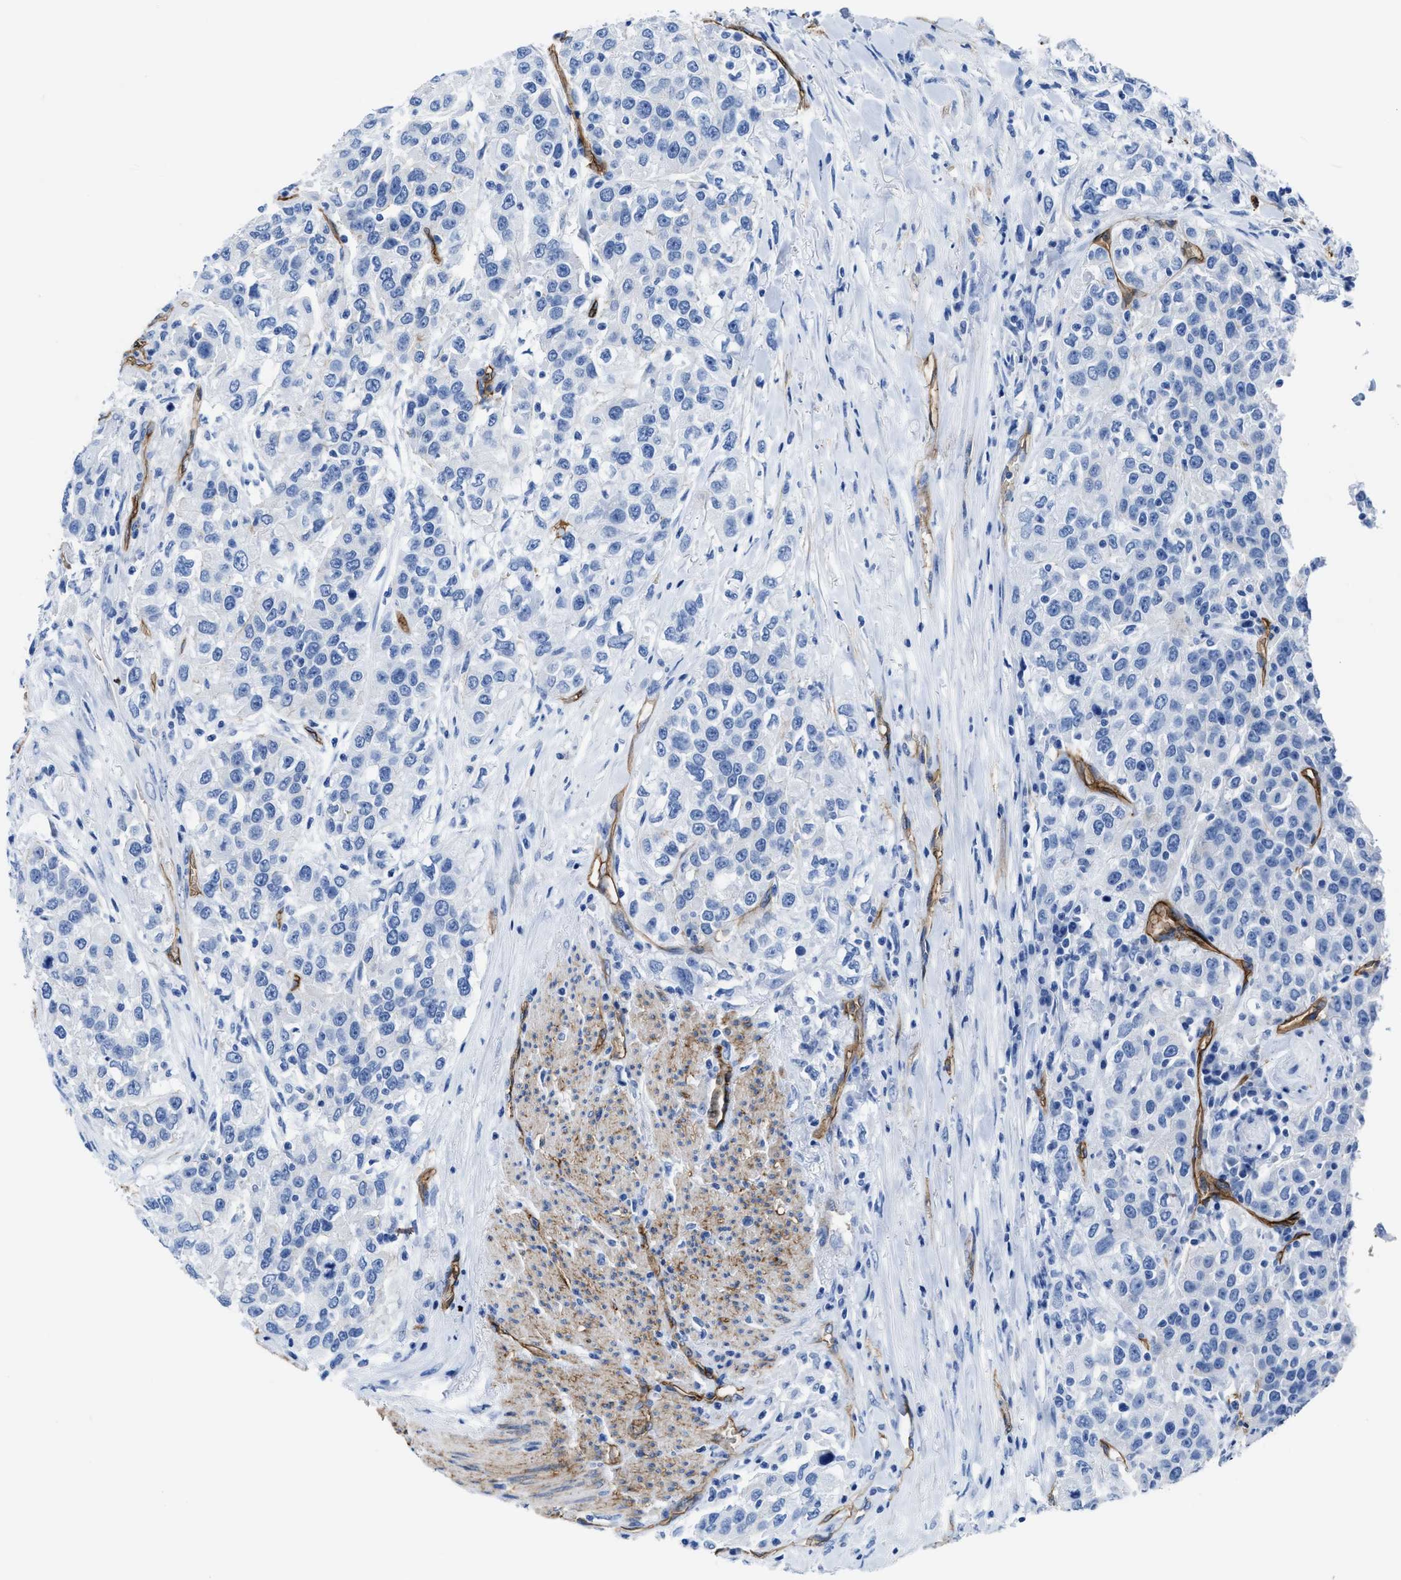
{"staining": {"intensity": "negative", "quantity": "none", "location": "none"}, "tissue": "urothelial cancer", "cell_type": "Tumor cells", "image_type": "cancer", "snomed": [{"axis": "morphology", "description": "Urothelial carcinoma, High grade"}, {"axis": "topography", "description": "Urinary bladder"}], "caption": "Urothelial cancer stained for a protein using immunohistochemistry demonstrates no expression tumor cells.", "gene": "AQP1", "patient": {"sex": "female", "age": 80}}